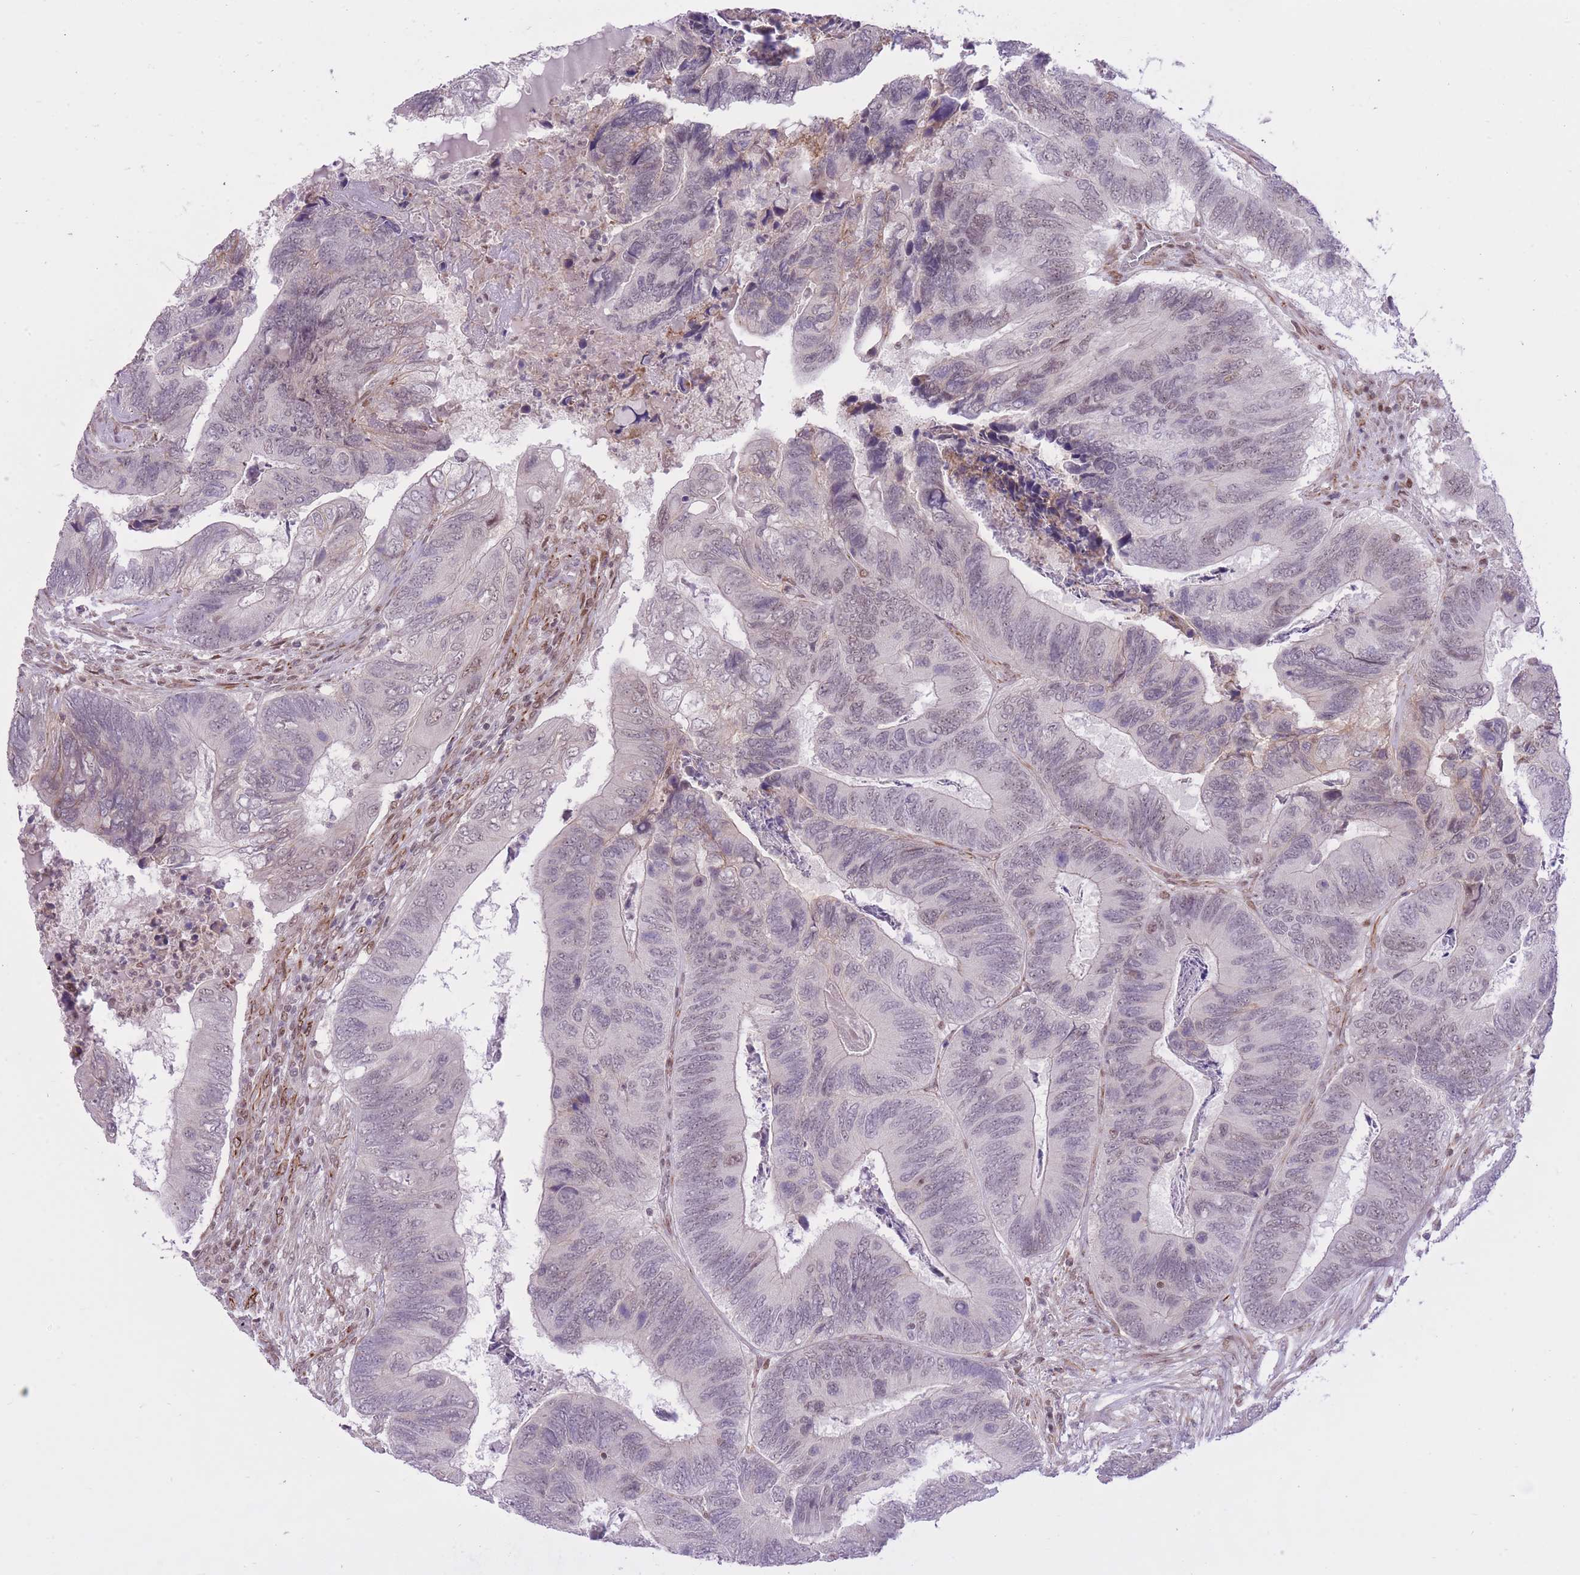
{"staining": {"intensity": "weak", "quantity": "<25%", "location": "nuclear"}, "tissue": "colorectal cancer", "cell_type": "Tumor cells", "image_type": "cancer", "snomed": [{"axis": "morphology", "description": "Adenocarcinoma, NOS"}, {"axis": "topography", "description": "Colon"}], "caption": "Tumor cells show no significant positivity in colorectal cancer.", "gene": "ELL", "patient": {"sex": "female", "age": 67}}